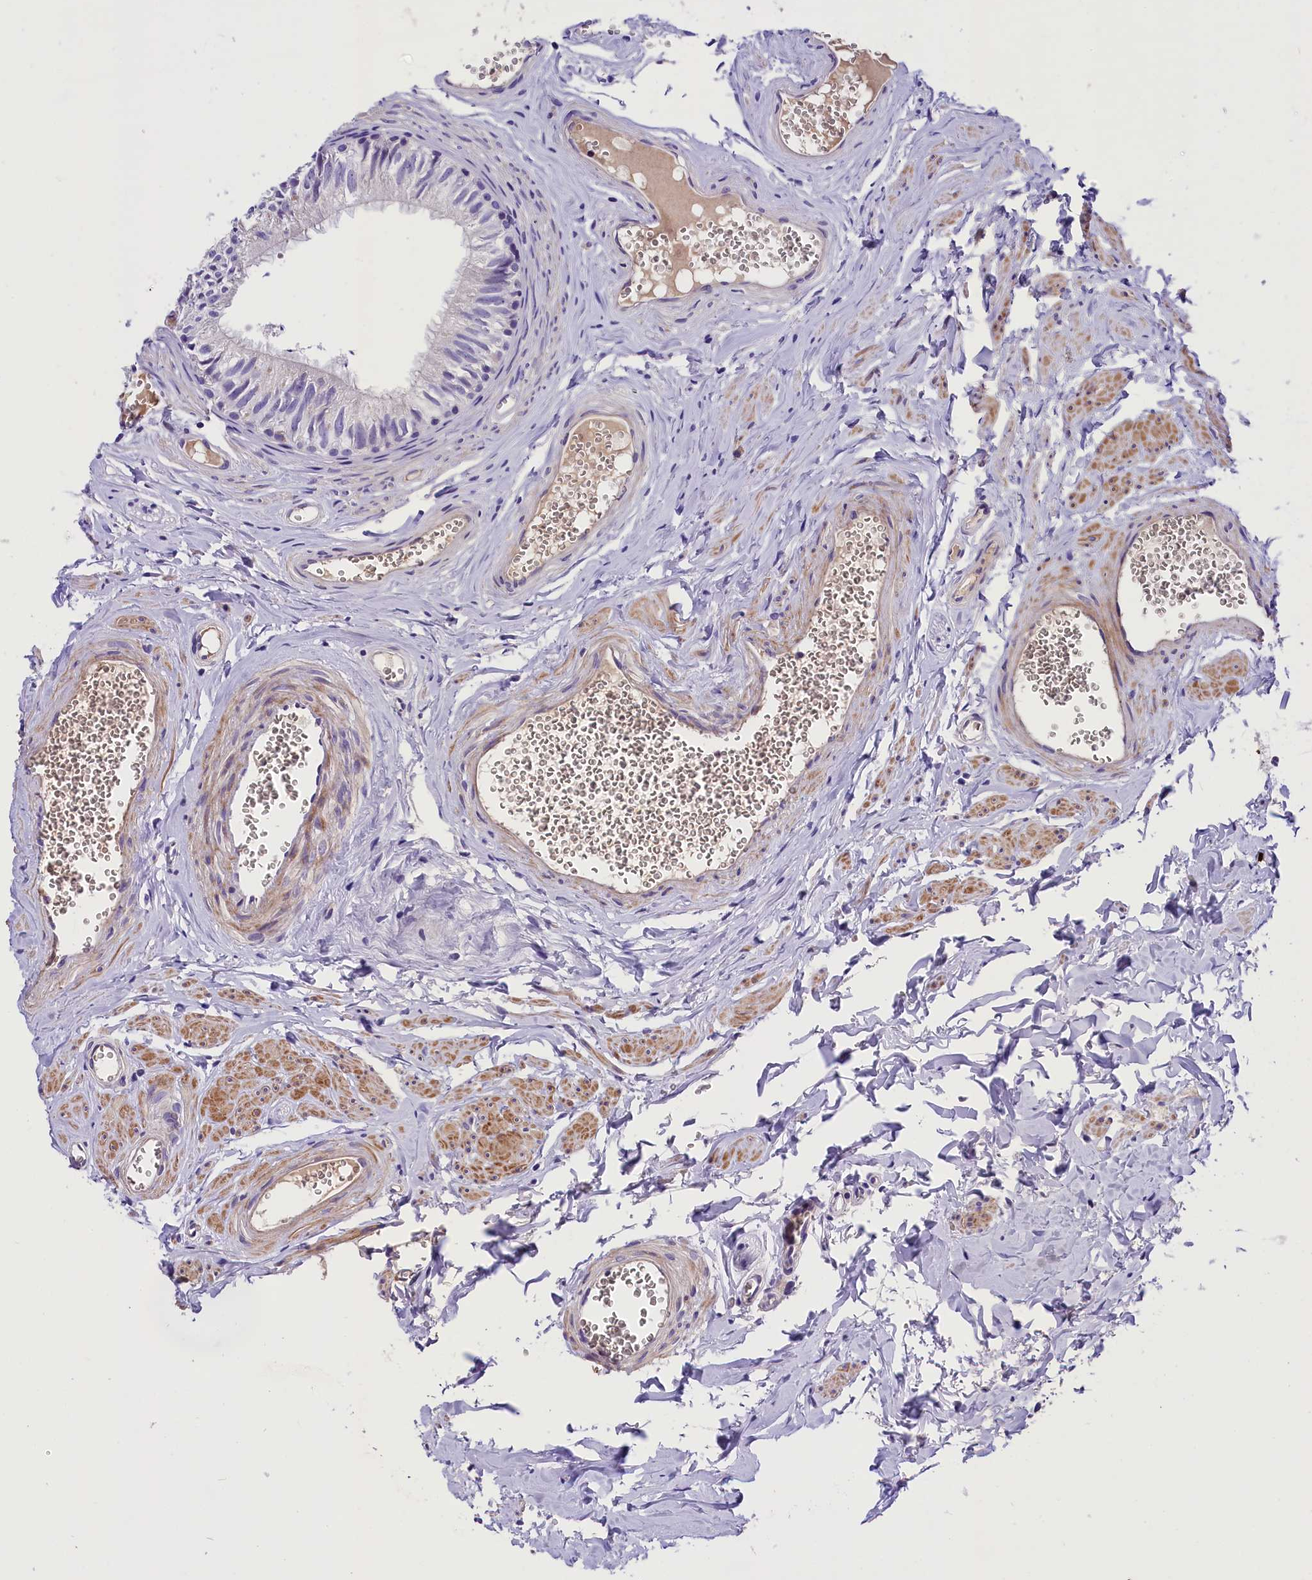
{"staining": {"intensity": "negative", "quantity": "none", "location": "none"}, "tissue": "epididymis", "cell_type": "Glandular cells", "image_type": "normal", "snomed": [{"axis": "morphology", "description": "Normal tissue, NOS"}, {"axis": "topography", "description": "Epididymis"}], "caption": "Micrograph shows no significant protein expression in glandular cells of unremarkable epididymis.", "gene": "MEX3B", "patient": {"sex": "male", "age": 36}}